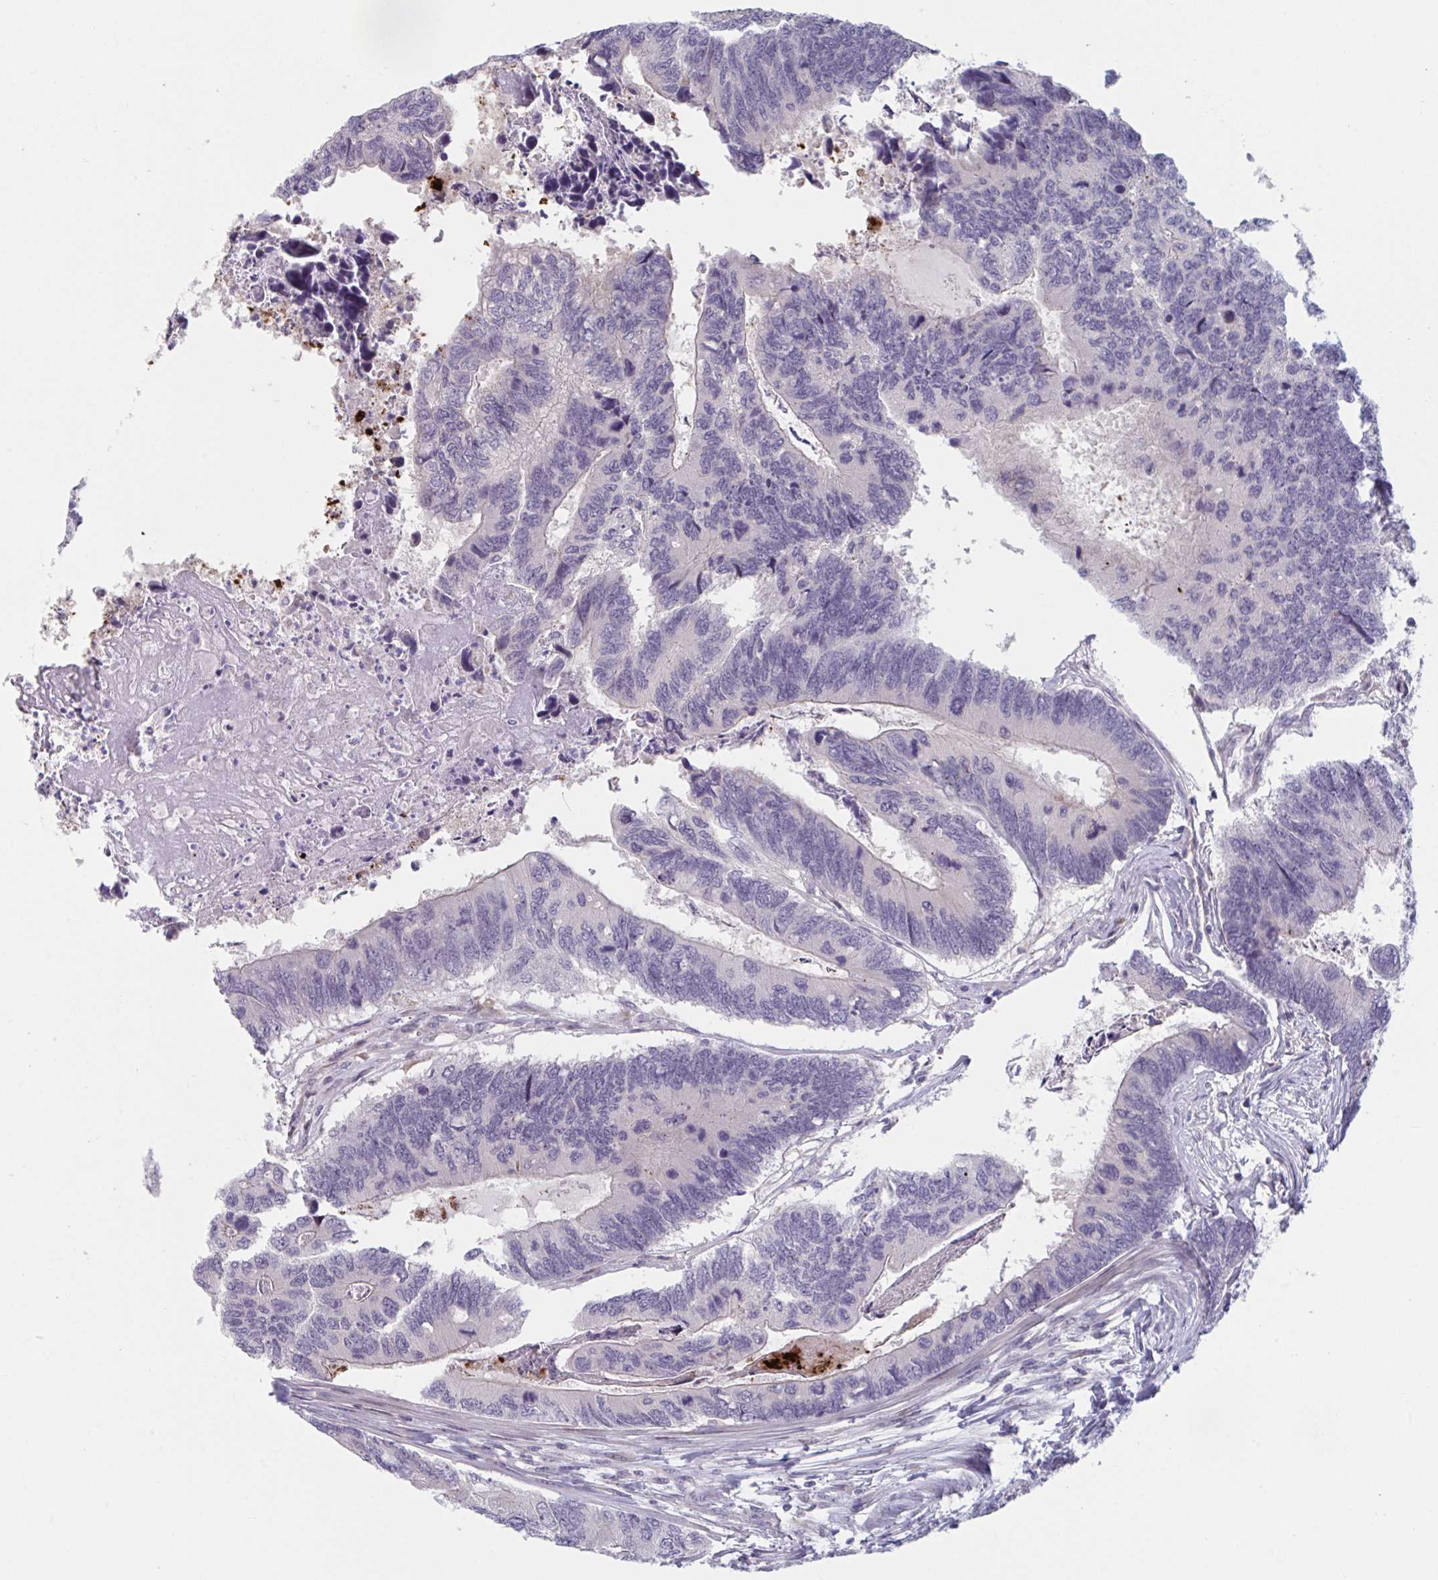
{"staining": {"intensity": "negative", "quantity": "none", "location": "none"}, "tissue": "colorectal cancer", "cell_type": "Tumor cells", "image_type": "cancer", "snomed": [{"axis": "morphology", "description": "Adenocarcinoma, NOS"}, {"axis": "topography", "description": "Colon"}], "caption": "A micrograph of colorectal cancer (adenocarcinoma) stained for a protein demonstrates no brown staining in tumor cells.", "gene": "TNFSF10", "patient": {"sex": "female", "age": 67}}